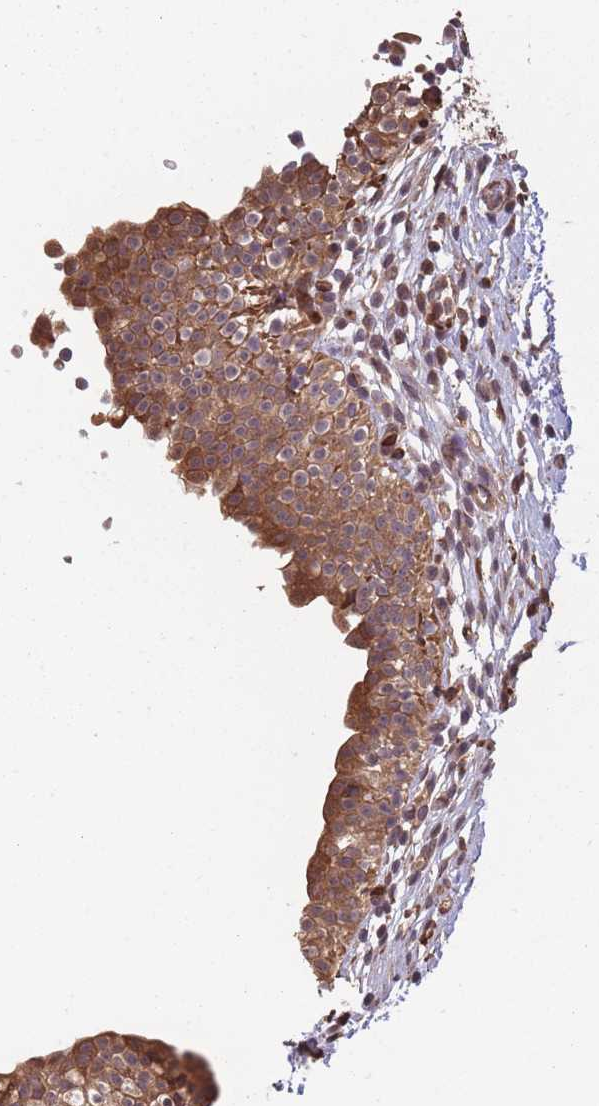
{"staining": {"intensity": "moderate", "quantity": ">75%", "location": "cytoplasmic/membranous"}, "tissue": "urinary bladder", "cell_type": "Urothelial cells", "image_type": "normal", "snomed": [{"axis": "morphology", "description": "Normal tissue, NOS"}, {"axis": "topography", "description": "Urinary bladder"}, {"axis": "topography", "description": "Peripheral nerve tissue"}], "caption": "The image reveals staining of normal urinary bladder, revealing moderate cytoplasmic/membranous protein positivity (brown color) within urothelial cells.", "gene": "ARL13B", "patient": {"sex": "male", "age": 55}}